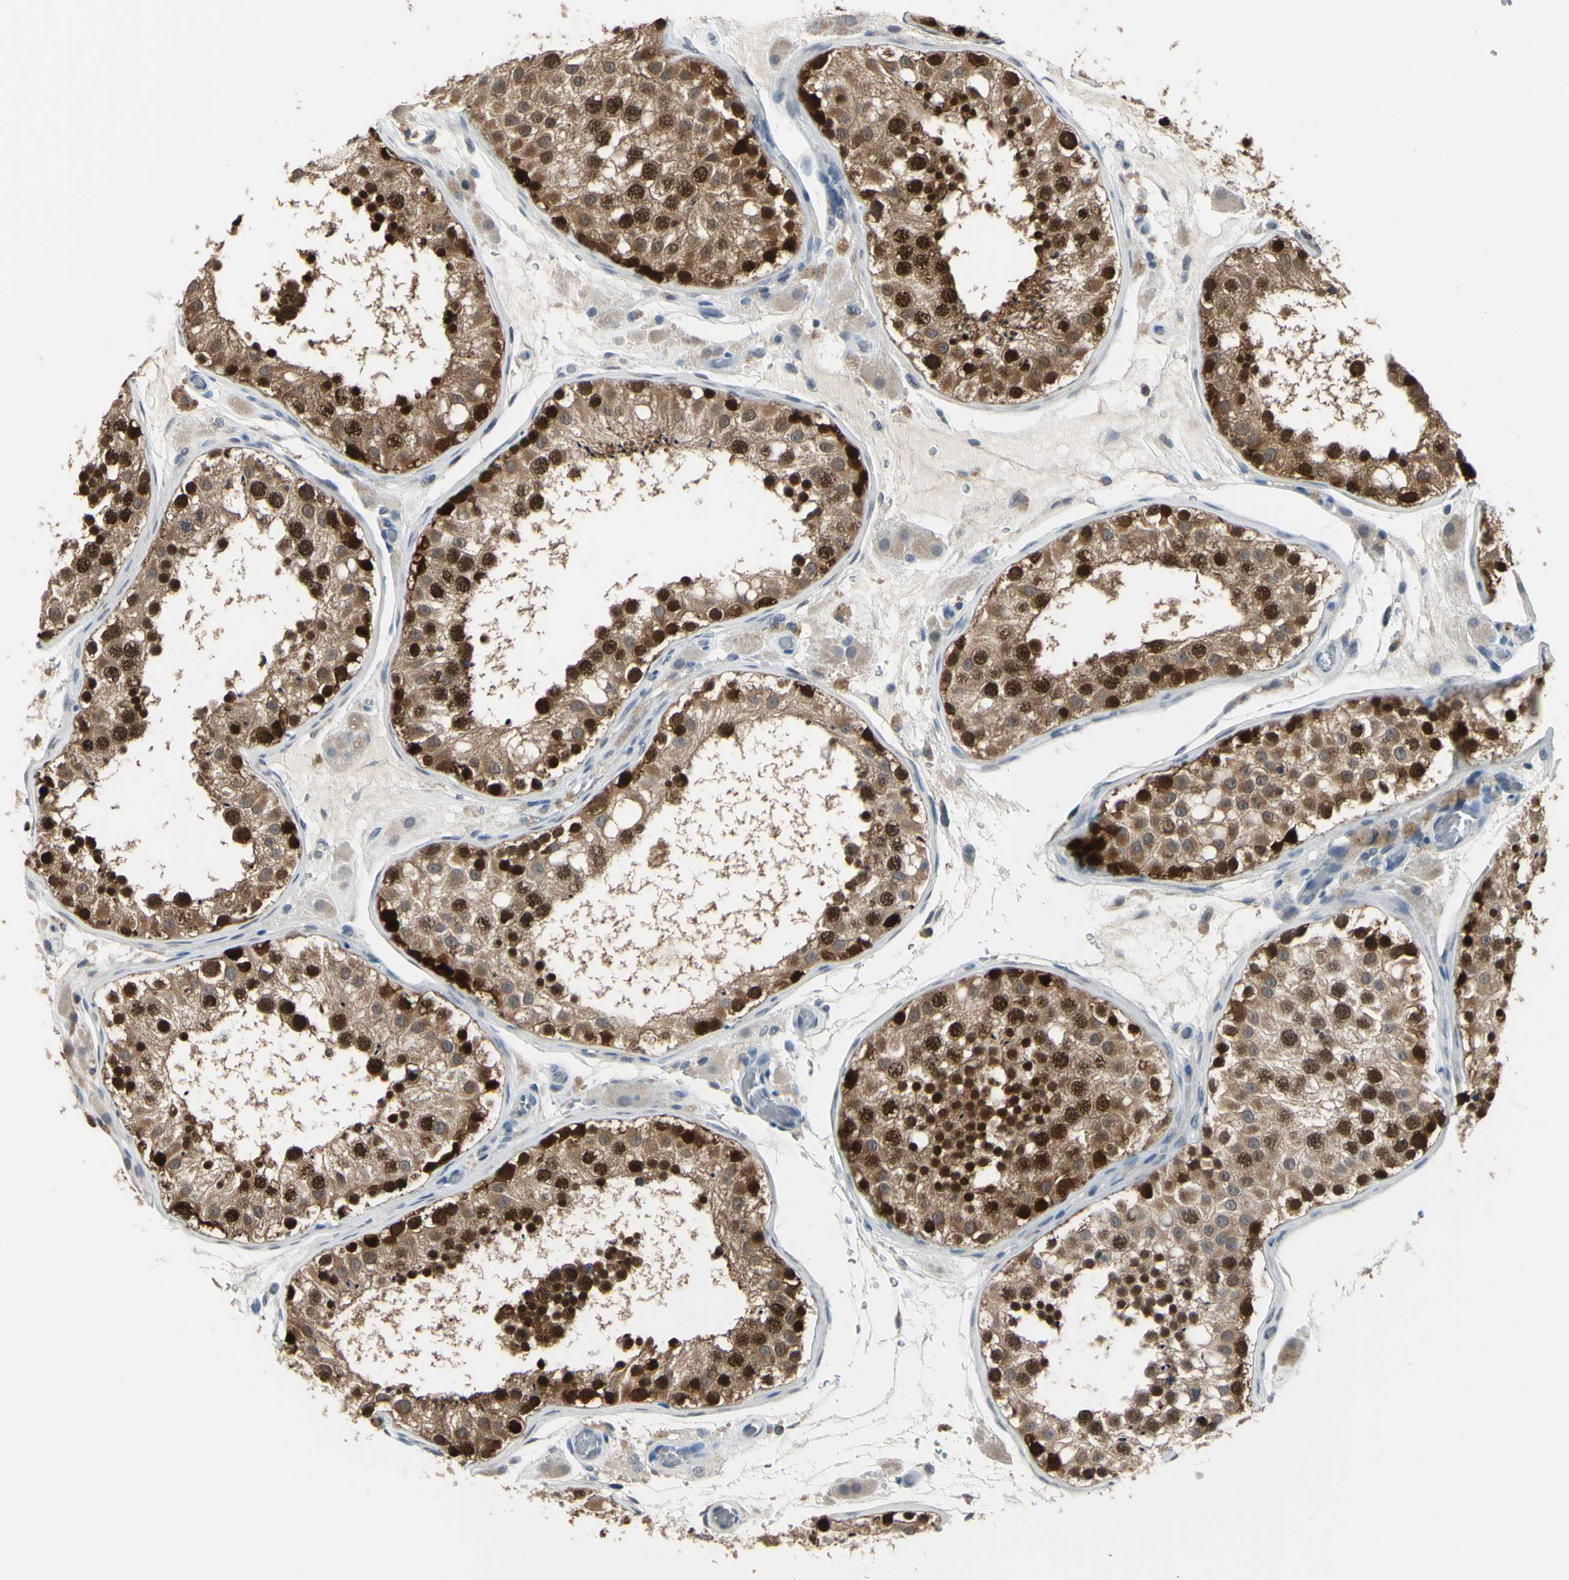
{"staining": {"intensity": "strong", "quantity": ">75%", "location": "cytoplasmic/membranous,nuclear"}, "tissue": "testis", "cell_type": "Cells in seminiferous ducts", "image_type": "normal", "snomed": [{"axis": "morphology", "description": "Normal tissue, NOS"}, {"axis": "topography", "description": "Testis"}, {"axis": "topography", "description": "Epididymis"}], "caption": "IHC (DAB (3,3'-diaminobenzidine)) staining of benign testis shows strong cytoplasmic/membranous,nuclear protein staining in approximately >75% of cells in seminiferous ducts.", "gene": "HSPA4", "patient": {"sex": "male", "age": 26}}